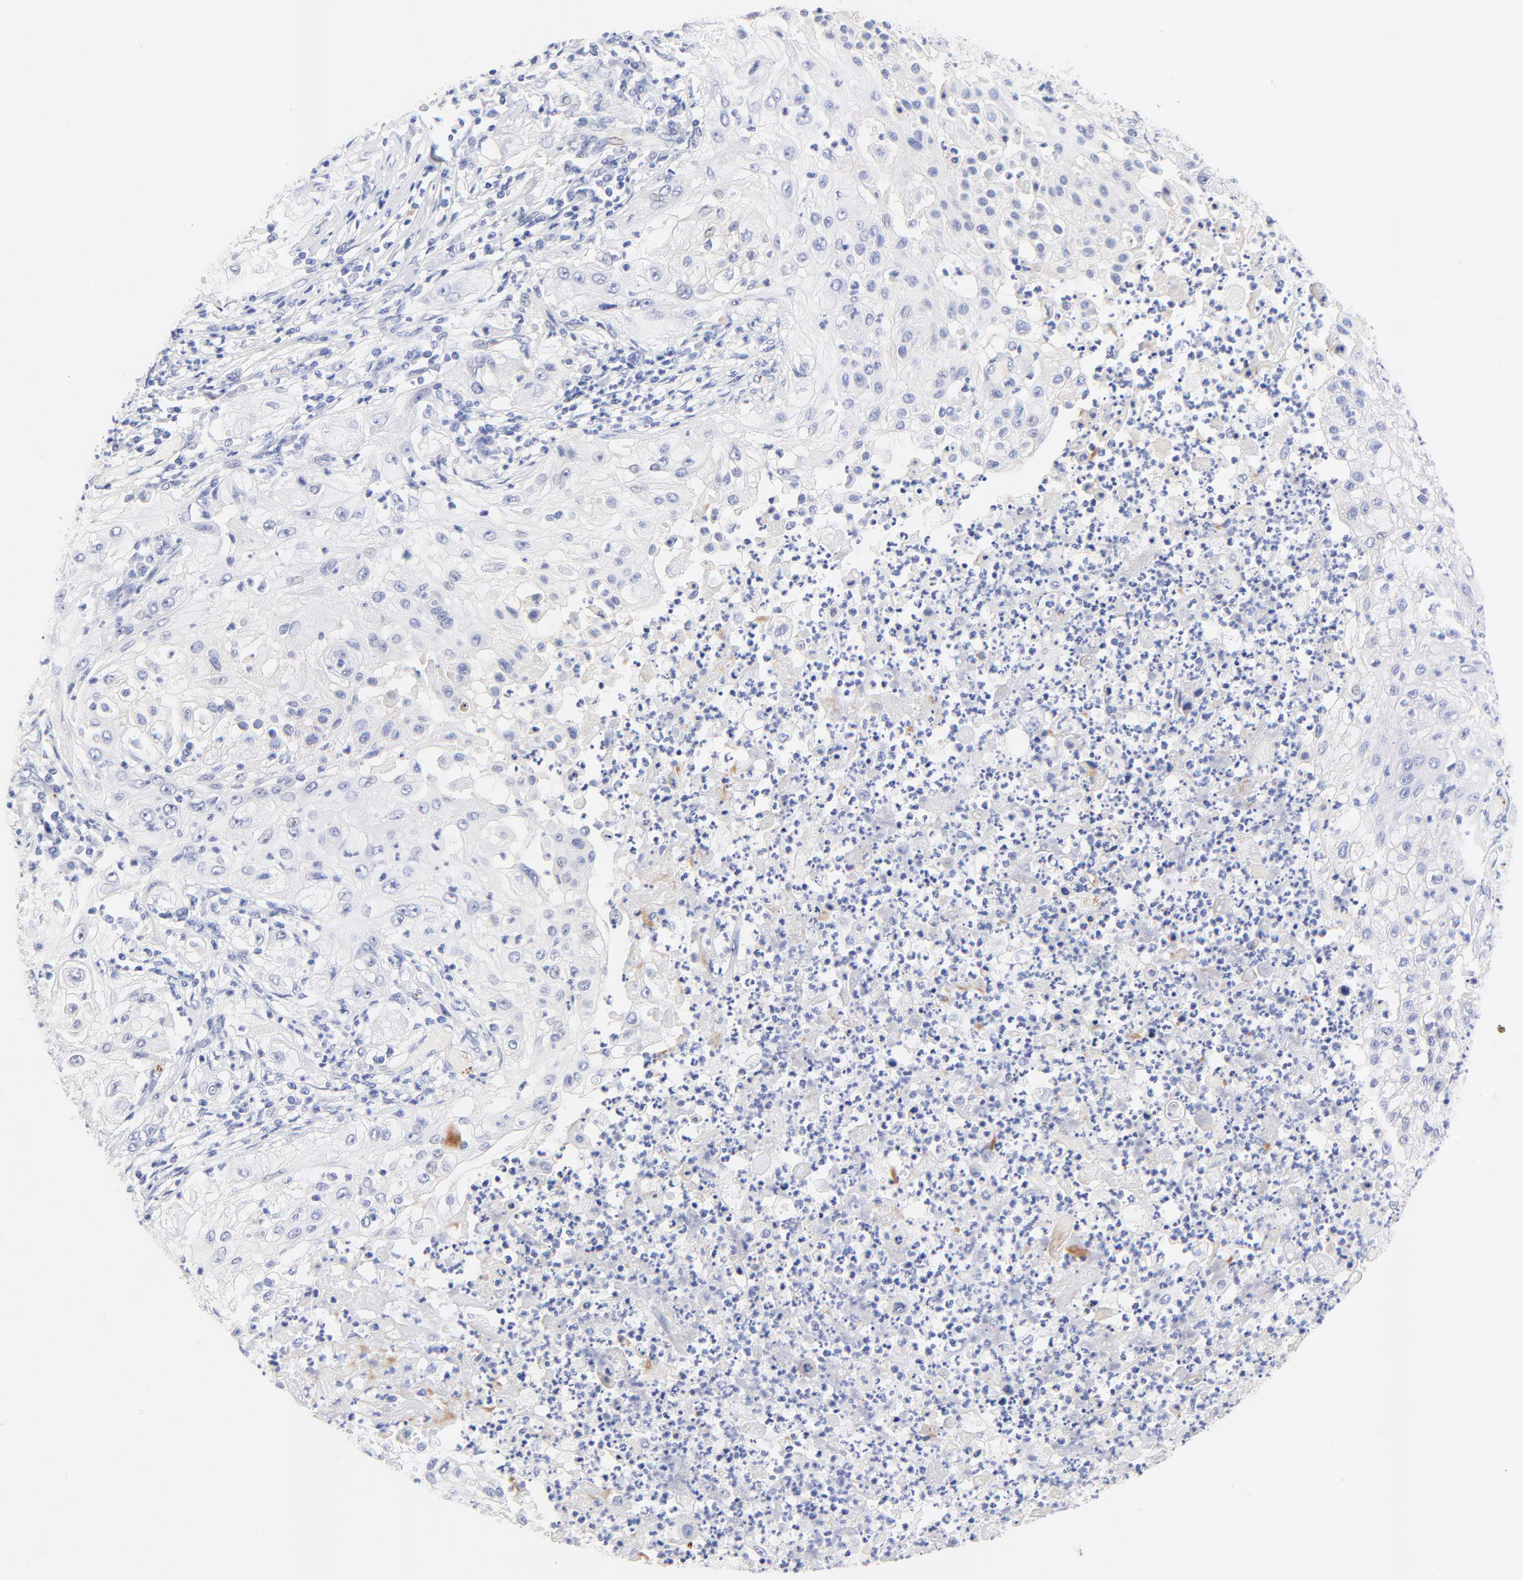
{"staining": {"intensity": "negative", "quantity": "none", "location": "none"}, "tissue": "lung cancer", "cell_type": "Tumor cells", "image_type": "cancer", "snomed": [{"axis": "morphology", "description": "Inflammation, NOS"}, {"axis": "morphology", "description": "Squamous cell carcinoma, NOS"}, {"axis": "topography", "description": "Lymph node"}, {"axis": "topography", "description": "Soft tissue"}, {"axis": "topography", "description": "Lung"}], "caption": "IHC photomicrograph of lung cancer stained for a protein (brown), which shows no positivity in tumor cells.", "gene": "FAM117B", "patient": {"sex": "male", "age": 66}}